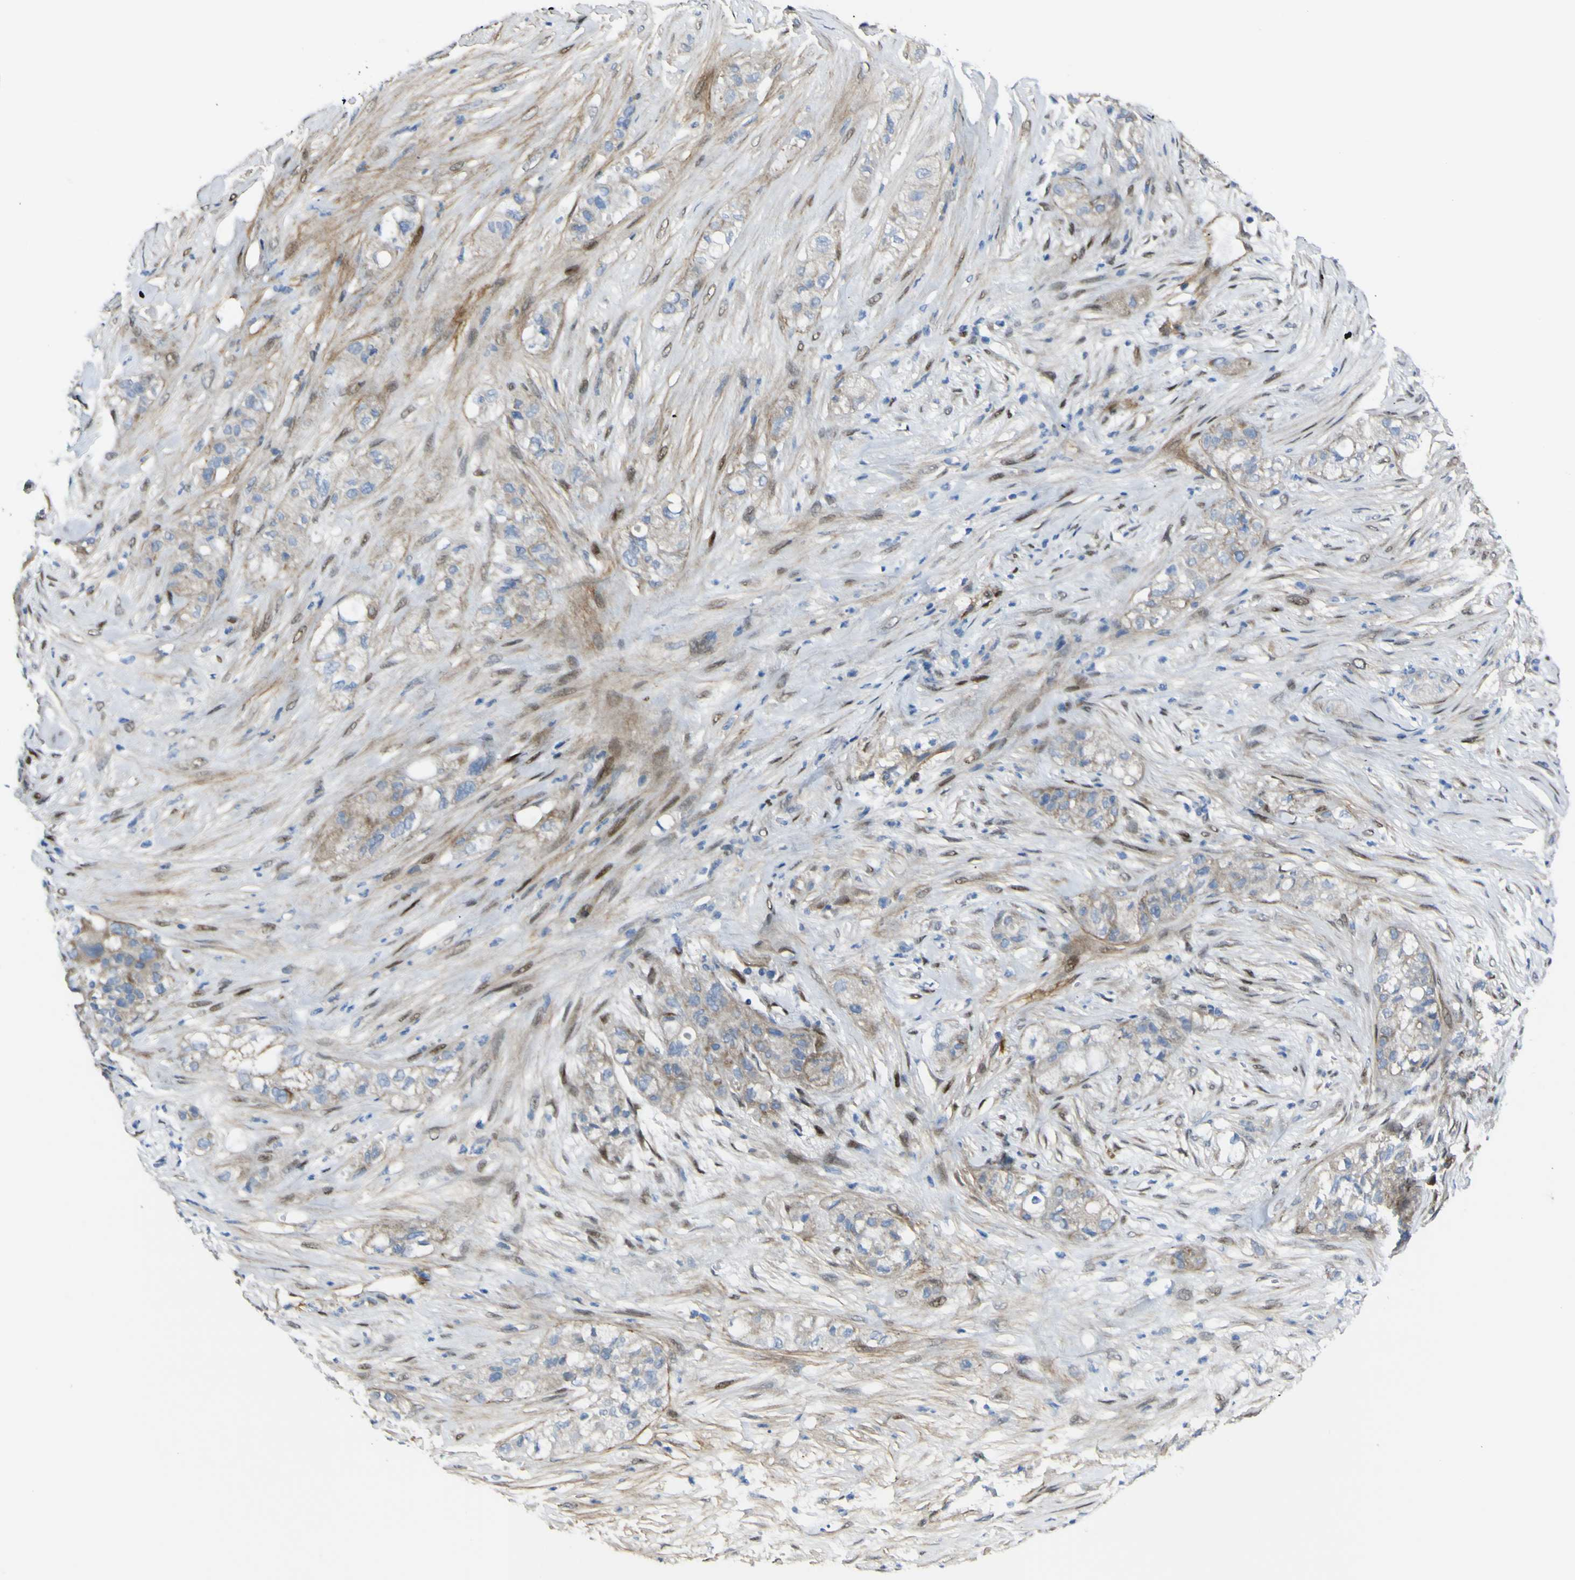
{"staining": {"intensity": "moderate", "quantity": "25%-75%", "location": "cytoplasmic/membranous"}, "tissue": "pancreatic cancer", "cell_type": "Tumor cells", "image_type": "cancer", "snomed": [{"axis": "morphology", "description": "Adenocarcinoma, NOS"}, {"axis": "topography", "description": "Pancreas"}], "caption": "A photomicrograph of adenocarcinoma (pancreatic) stained for a protein reveals moderate cytoplasmic/membranous brown staining in tumor cells. Immunohistochemistry stains the protein in brown and the nuclei are stained blue.", "gene": "LRRN1", "patient": {"sex": "female", "age": 78}}